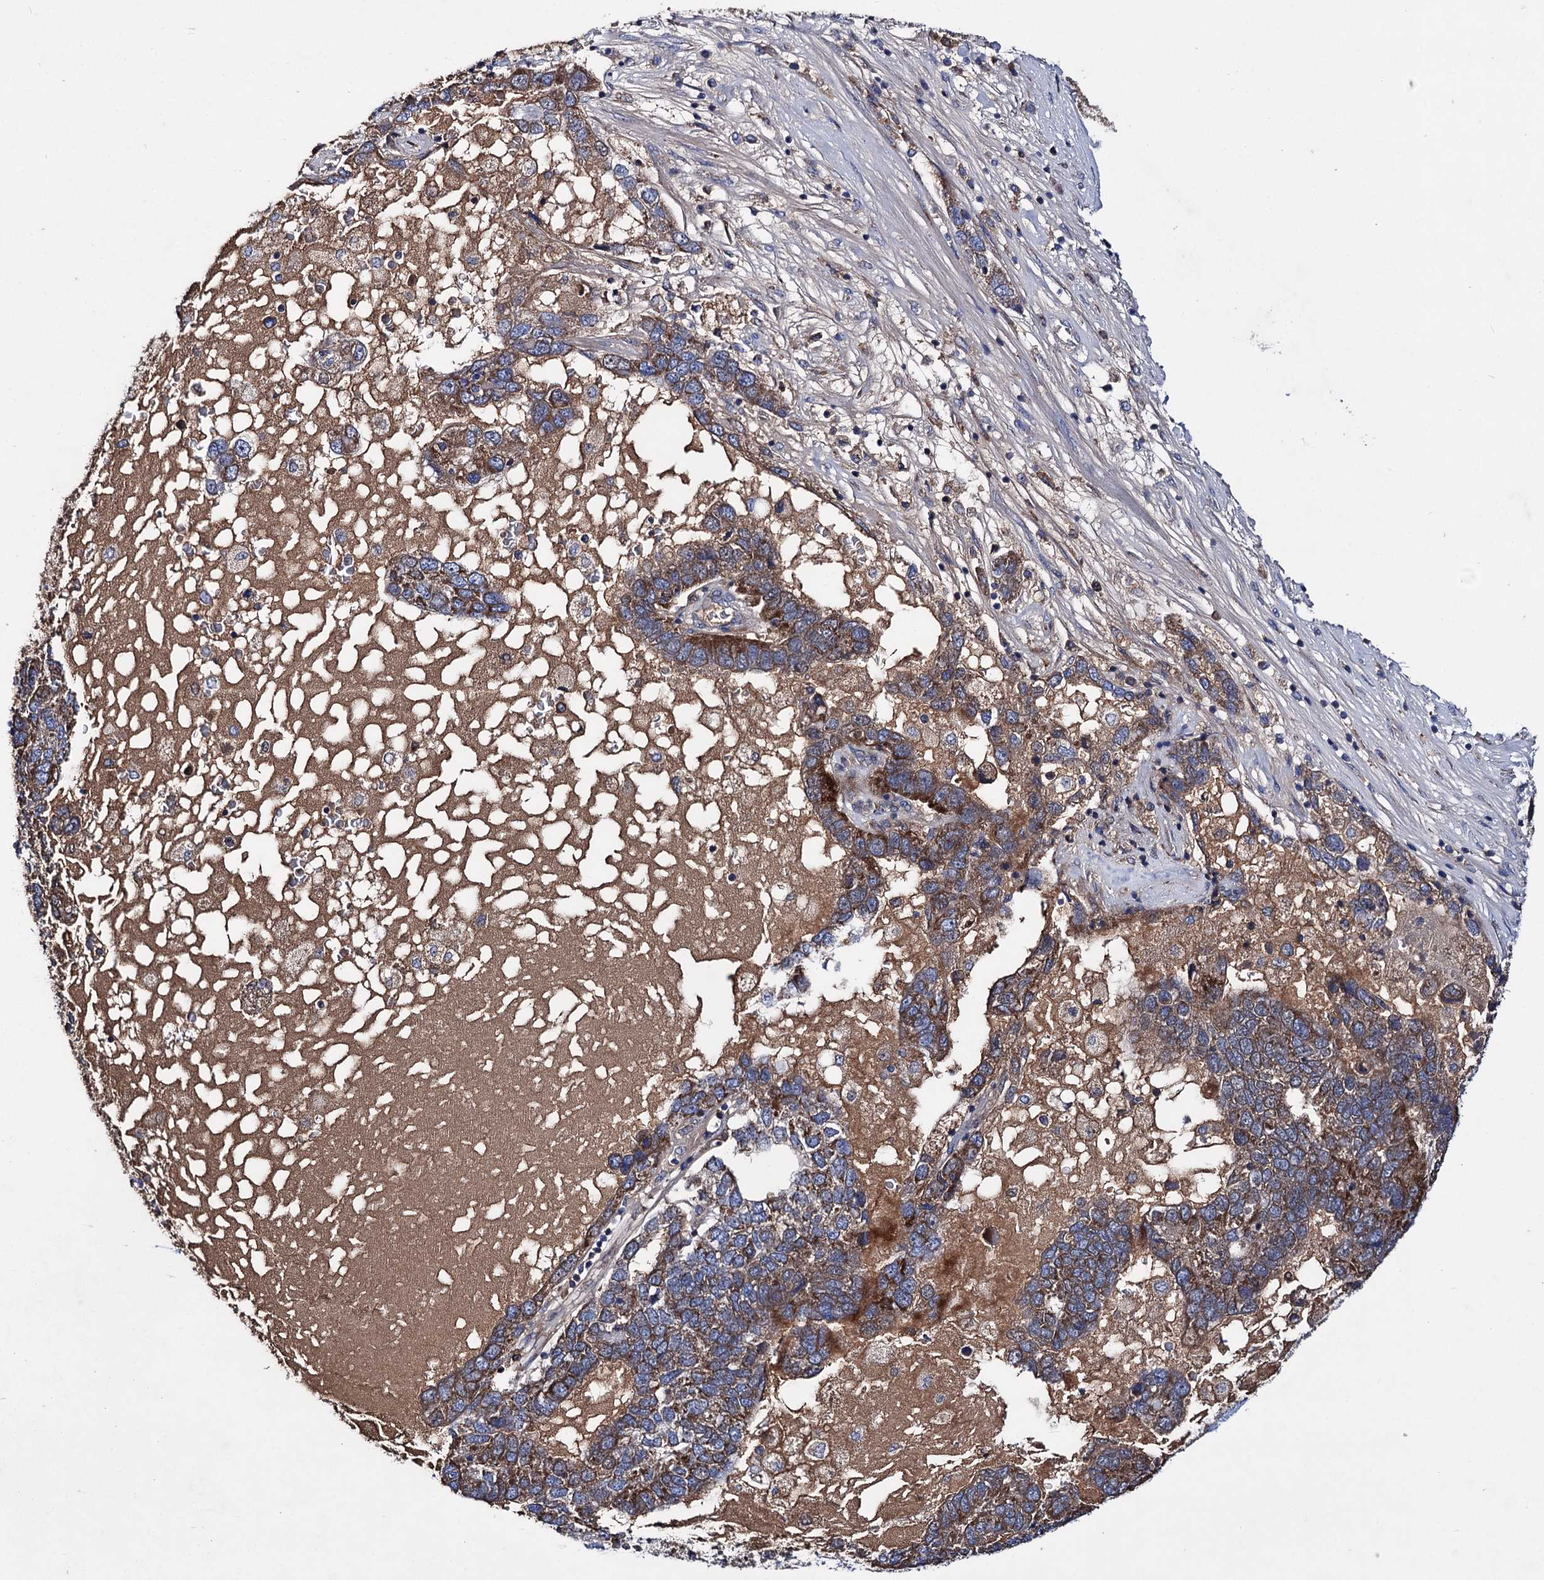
{"staining": {"intensity": "moderate", "quantity": ">75%", "location": "cytoplasmic/membranous"}, "tissue": "pancreatic cancer", "cell_type": "Tumor cells", "image_type": "cancer", "snomed": [{"axis": "morphology", "description": "Adenocarcinoma, NOS"}, {"axis": "topography", "description": "Pancreas"}], "caption": "The histopathology image displays a brown stain indicating the presence of a protein in the cytoplasmic/membranous of tumor cells in adenocarcinoma (pancreatic).", "gene": "CLPB", "patient": {"sex": "female", "age": 61}}